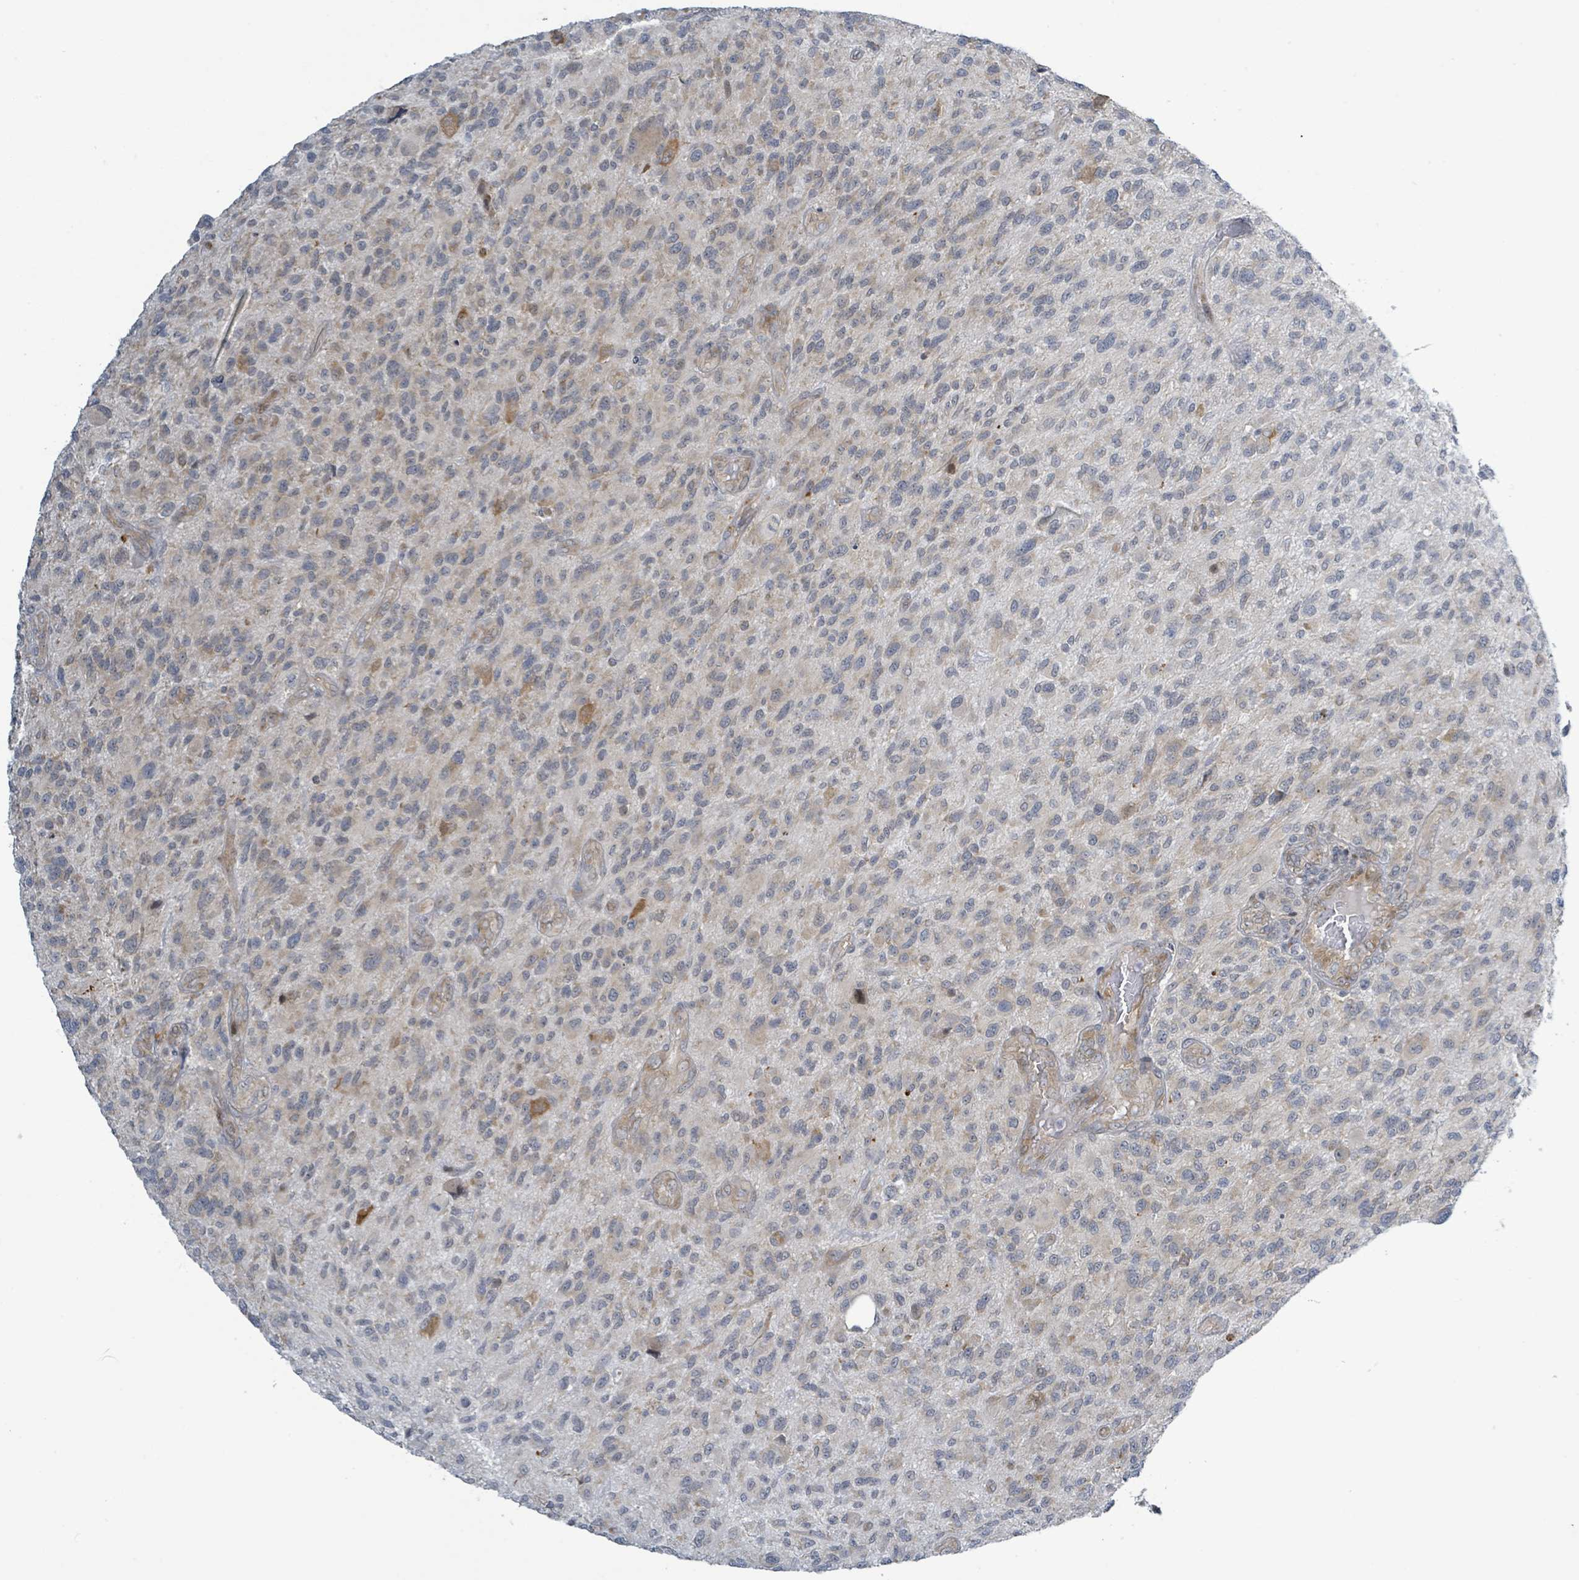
{"staining": {"intensity": "weak", "quantity": "<25%", "location": "cytoplasmic/membranous"}, "tissue": "glioma", "cell_type": "Tumor cells", "image_type": "cancer", "snomed": [{"axis": "morphology", "description": "Glioma, malignant, High grade"}, {"axis": "topography", "description": "Brain"}], "caption": "Tumor cells show no significant protein expression in glioma. The staining was performed using DAB to visualize the protein expression in brown, while the nuclei were stained in blue with hematoxylin (Magnification: 20x).", "gene": "RPL32", "patient": {"sex": "male", "age": 47}}